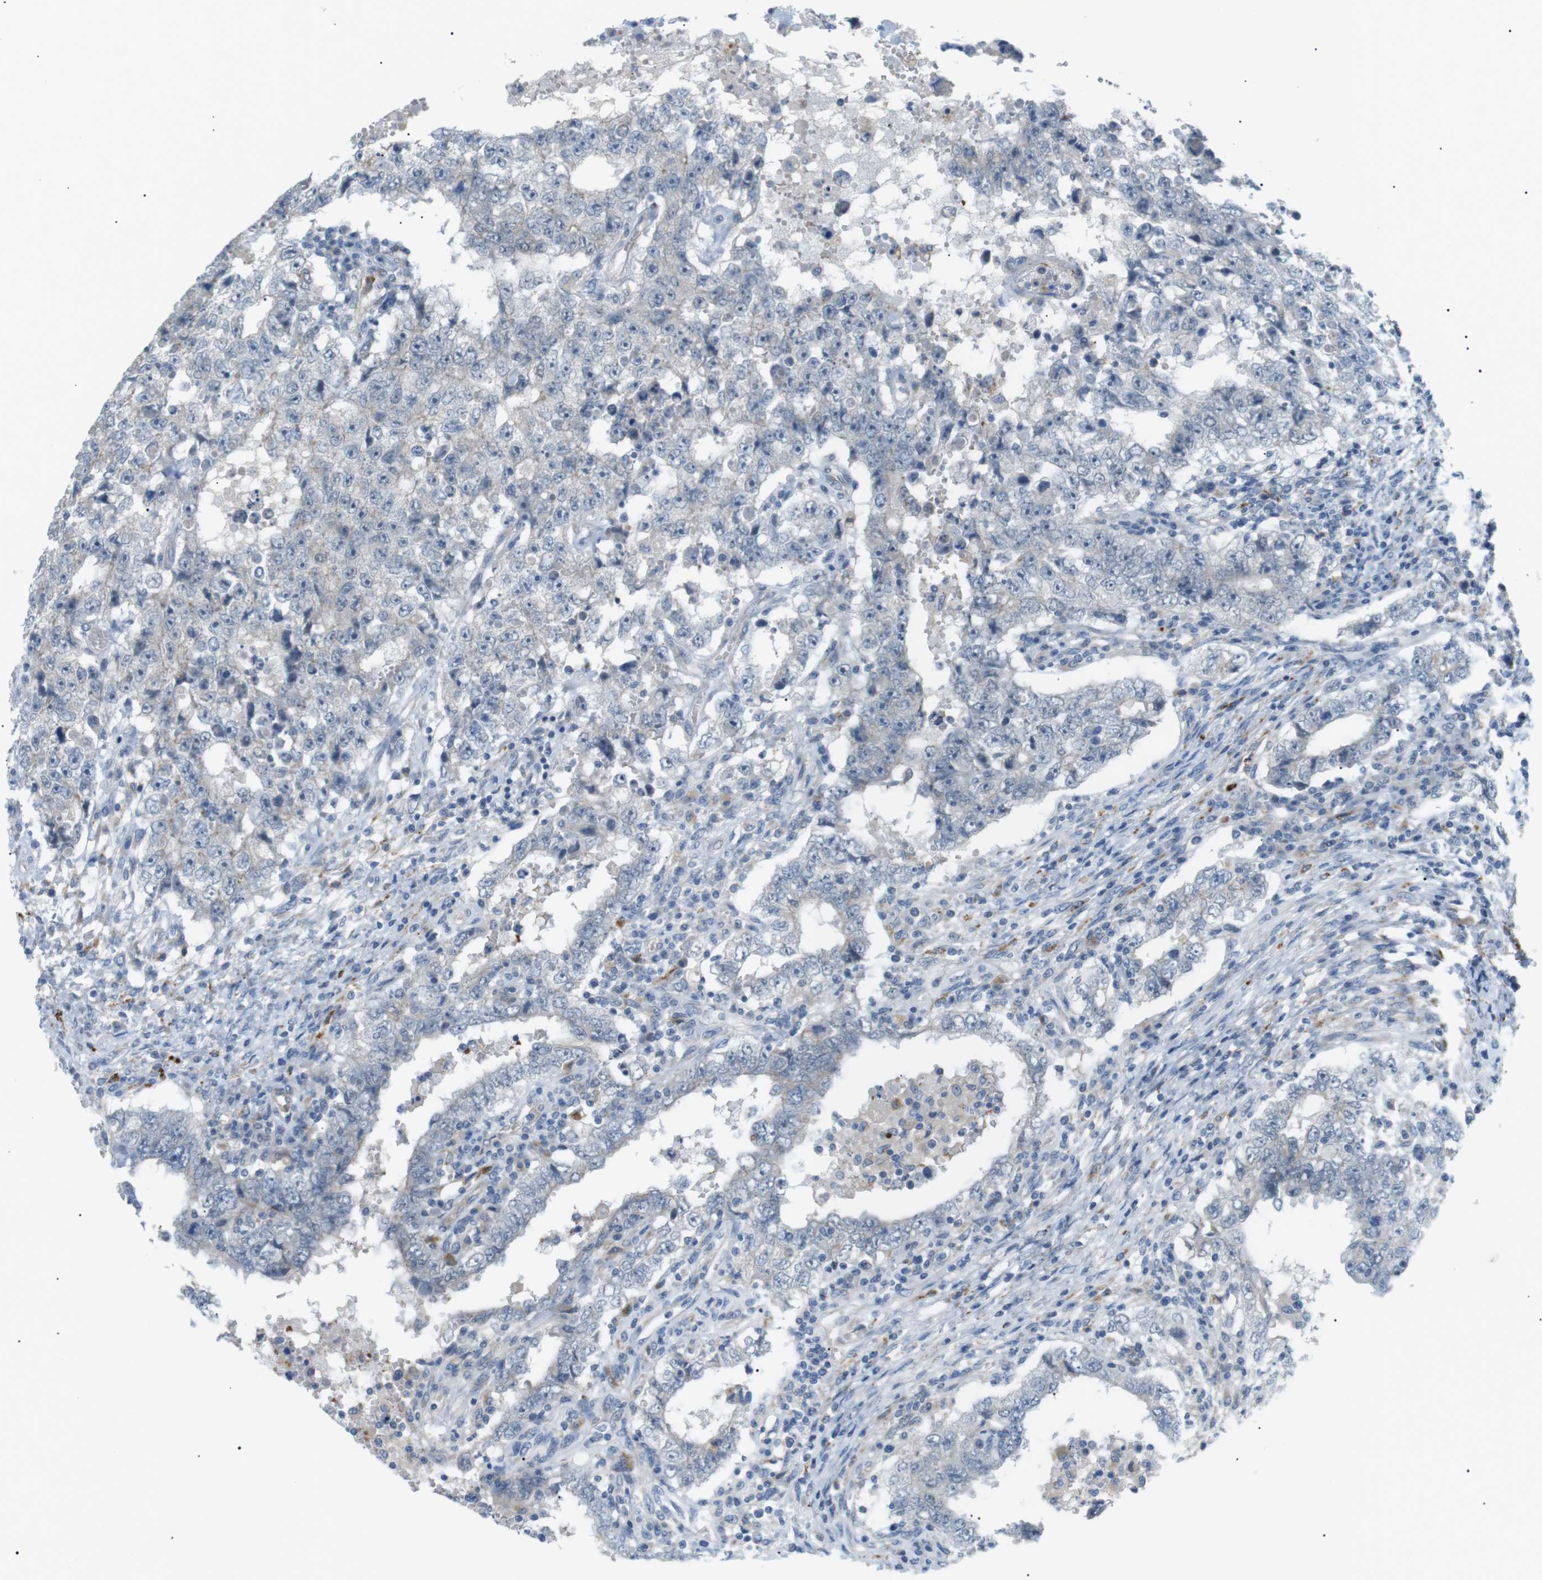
{"staining": {"intensity": "negative", "quantity": "none", "location": "none"}, "tissue": "testis cancer", "cell_type": "Tumor cells", "image_type": "cancer", "snomed": [{"axis": "morphology", "description": "Carcinoma, Embryonal, NOS"}, {"axis": "topography", "description": "Testis"}], "caption": "Tumor cells show no significant protein positivity in testis embryonal carcinoma.", "gene": "B4GALNT2", "patient": {"sex": "male", "age": 26}}